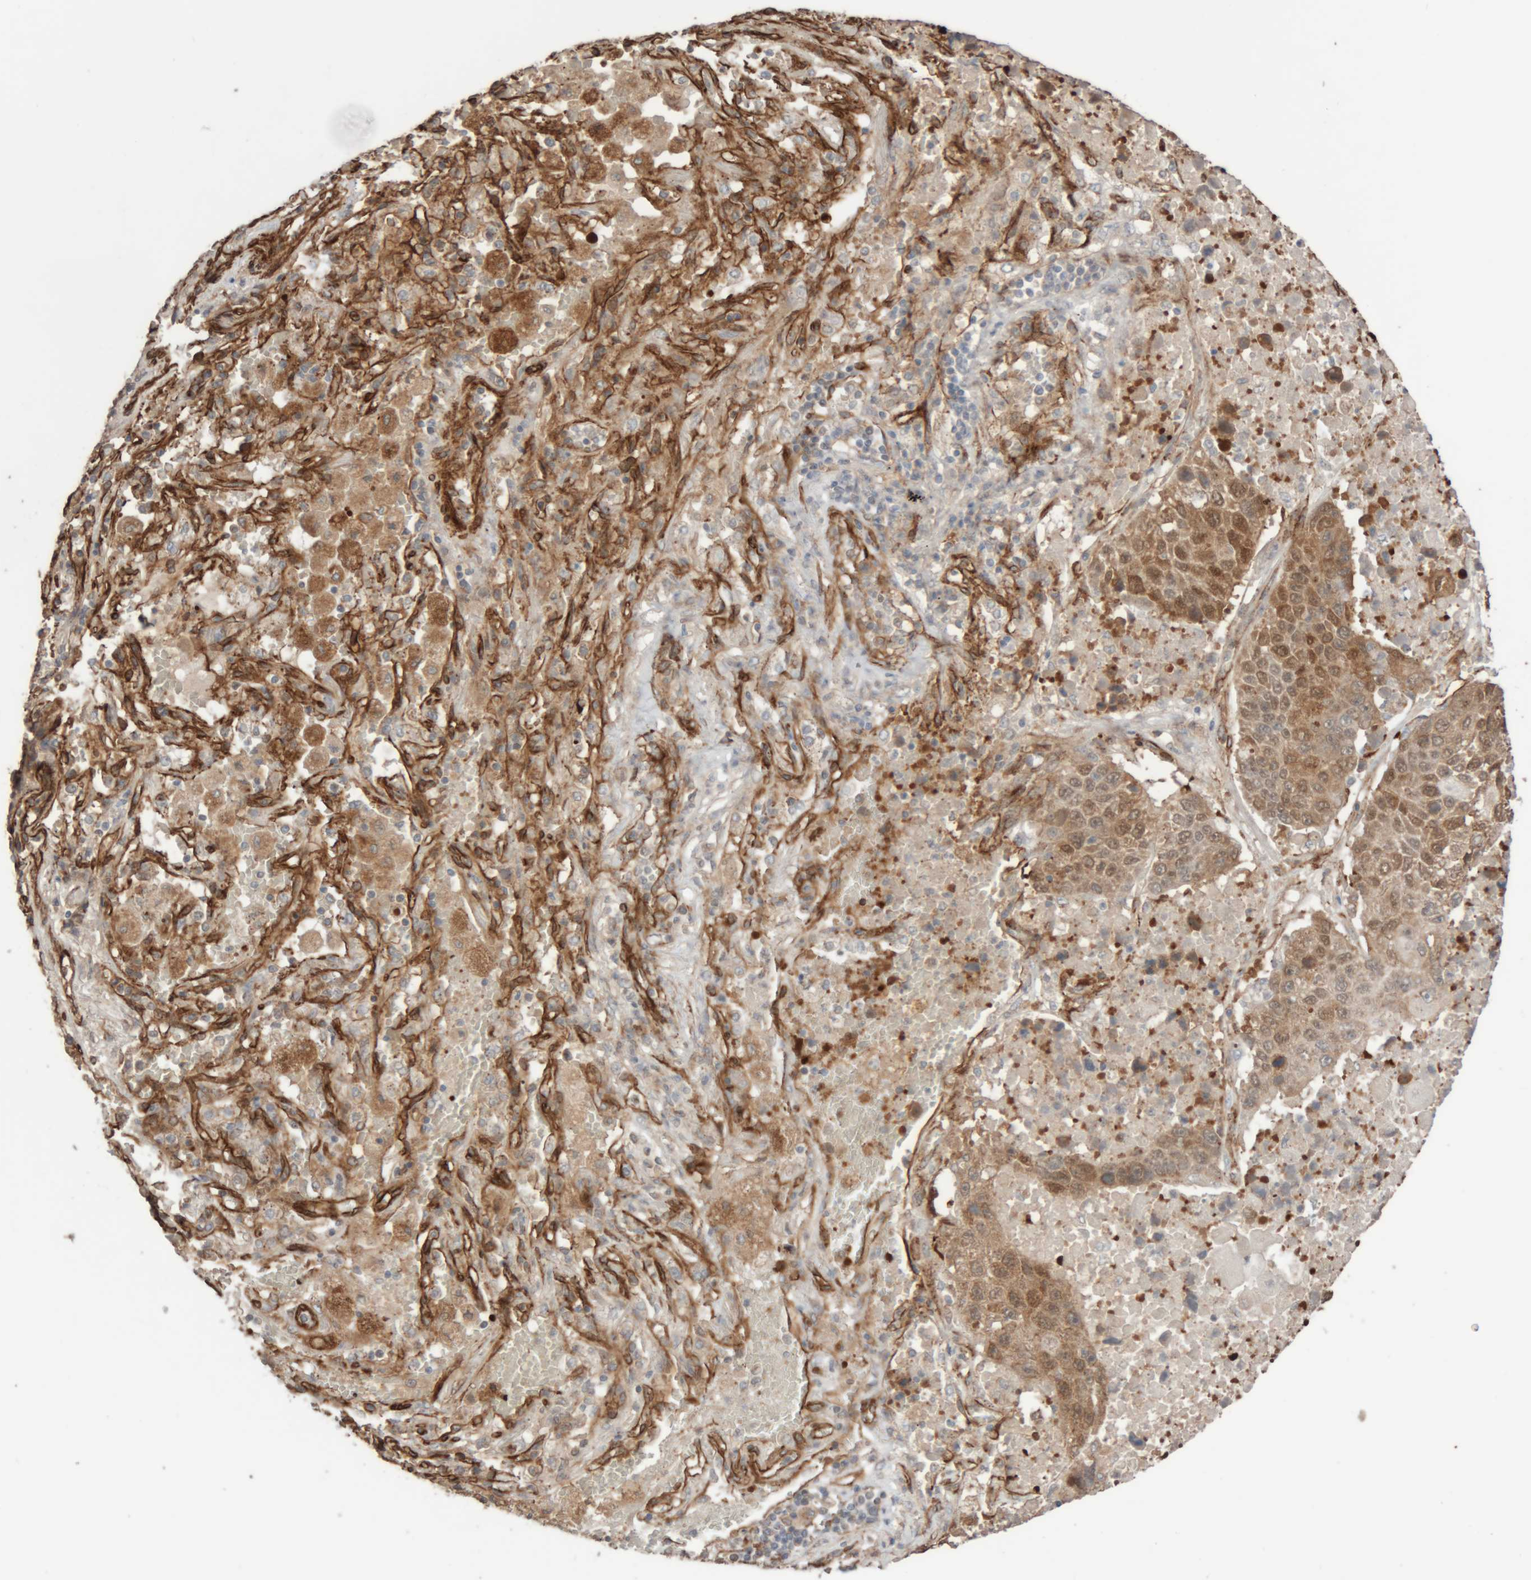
{"staining": {"intensity": "moderate", "quantity": ">75%", "location": "cytoplasmic/membranous"}, "tissue": "lung cancer", "cell_type": "Tumor cells", "image_type": "cancer", "snomed": [{"axis": "morphology", "description": "Squamous cell carcinoma, NOS"}, {"axis": "topography", "description": "Lung"}], "caption": "Immunohistochemistry (IHC) of human lung cancer (squamous cell carcinoma) exhibits medium levels of moderate cytoplasmic/membranous staining in approximately >75% of tumor cells. The protein is stained brown, and the nuclei are stained in blue (DAB (3,3'-diaminobenzidine) IHC with brightfield microscopy, high magnification).", "gene": "RAB32", "patient": {"sex": "male", "age": 61}}